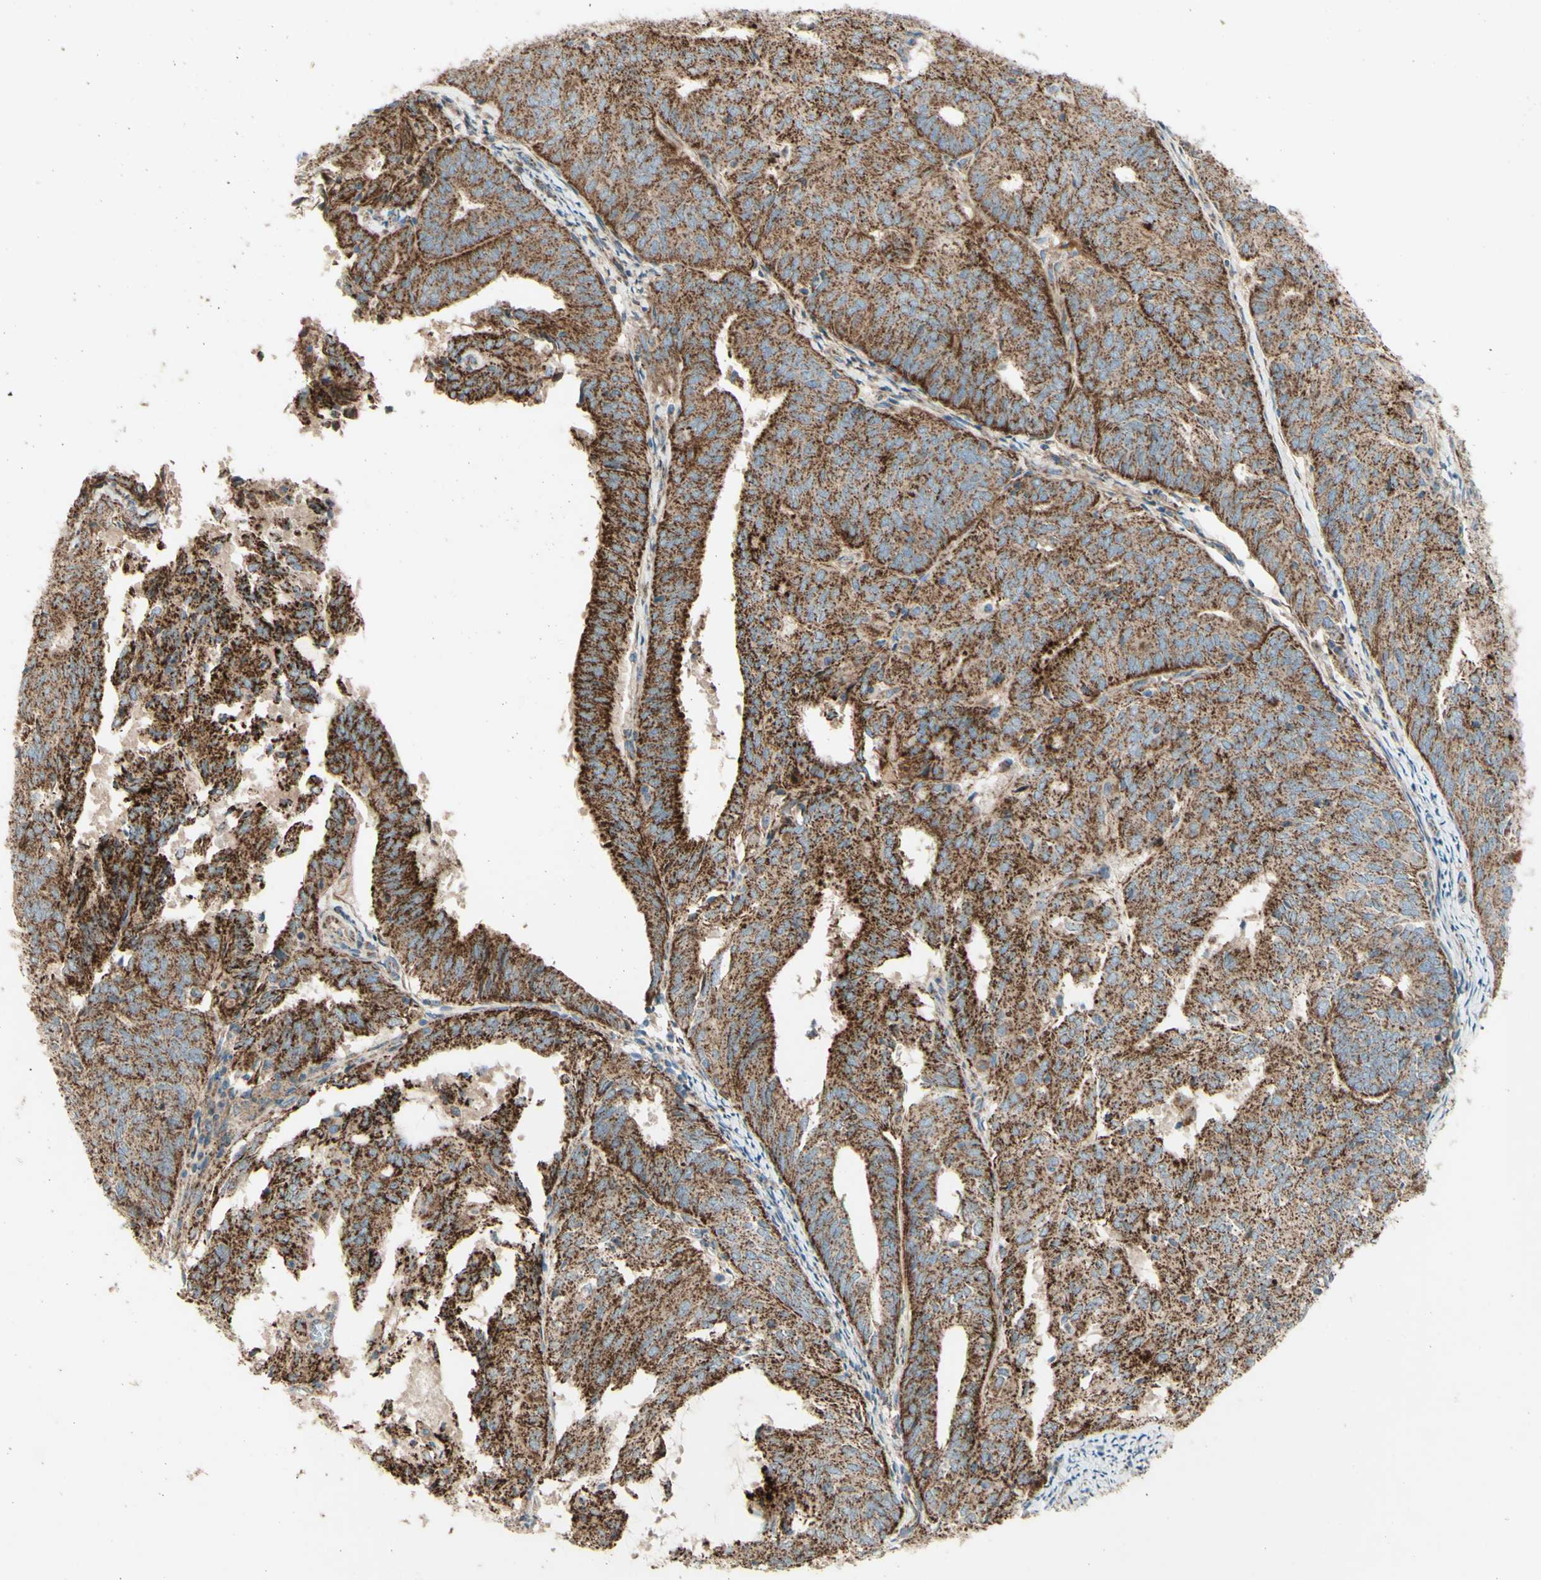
{"staining": {"intensity": "strong", "quantity": ">75%", "location": "cytoplasmic/membranous"}, "tissue": "endometrial cancer", "cell_type": "Tumor cells", "image_type": "cancer", "snomed": [{"axis": "morphology", "description": "Adenocarcinoma, NOS"}, {"axis": "topography", "description": "Uterus"}], "caption": "The histopathology image displays a brown stain indicating the presence of a protein in the cytoplasmic/membranous of tumor cells in endometrial adenocarcinoma. The protein of interest is shown in brown color, while the nuclei are stained blue.", "gene": "RHOT1", "patient": {"sex": "female", "age": 60}}